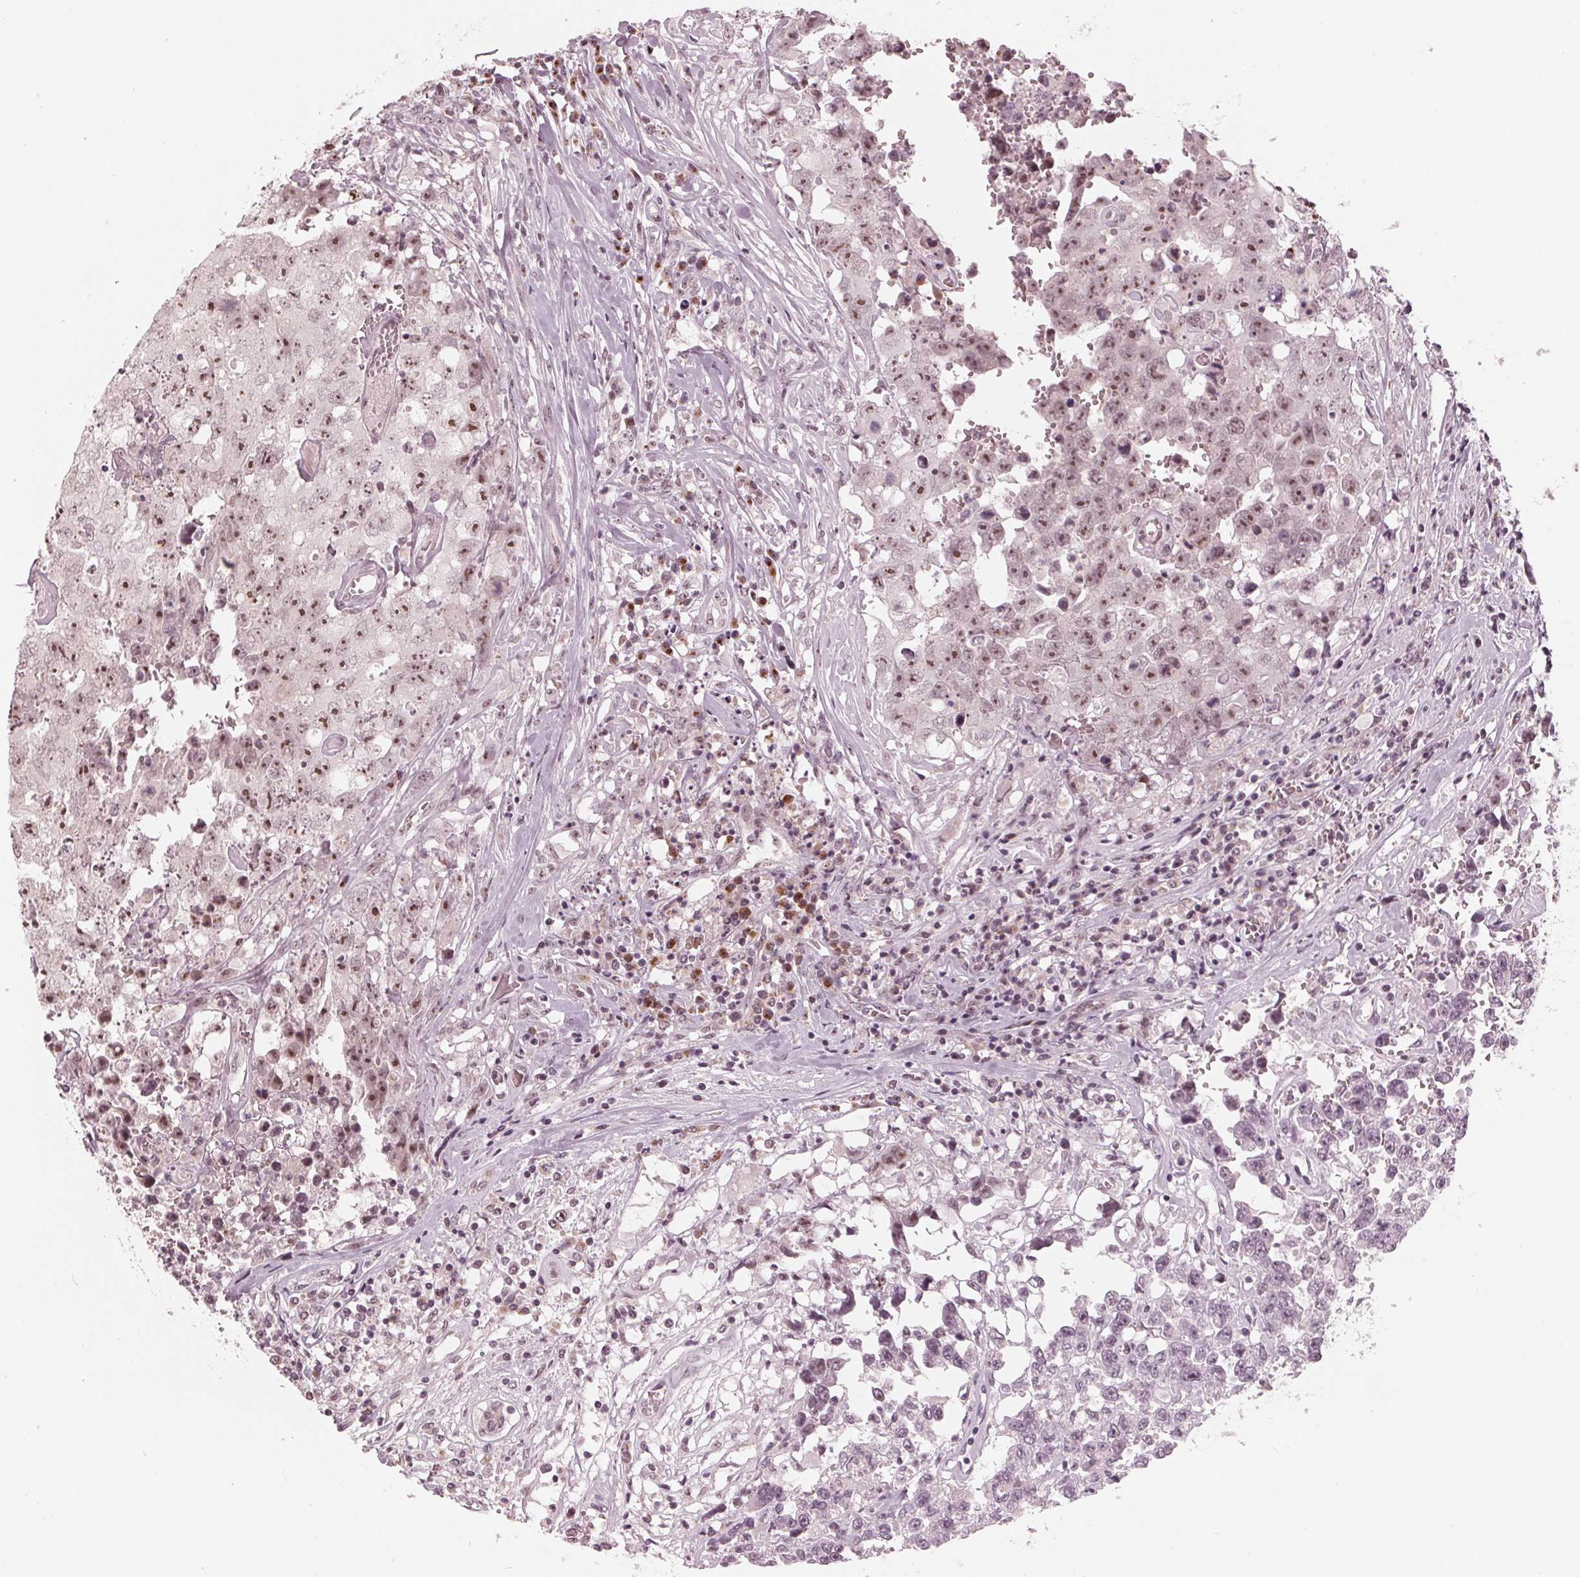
{"staining": {"intensity": "moderate", "quantity": "25%-75%", "location": "nuclear"}, "tissue": "testis cancer", "cell_type": "Tumor cells", "image_type": "cancer", "snomed": [{"axis": "morphology", "description": "Carcinoma, Embryonal, NOS"}, {"axis": "topography", "description": "Testis"}], "caption": "An IHC micrograph of tumor tissue is shown. Protein staining in brown shows moderate nuclear positivity in testis cancer (embryonal carcinoma) within tumor cells.", "gene": "SLX4", "patient": {"sex": "male", "age": 36}}